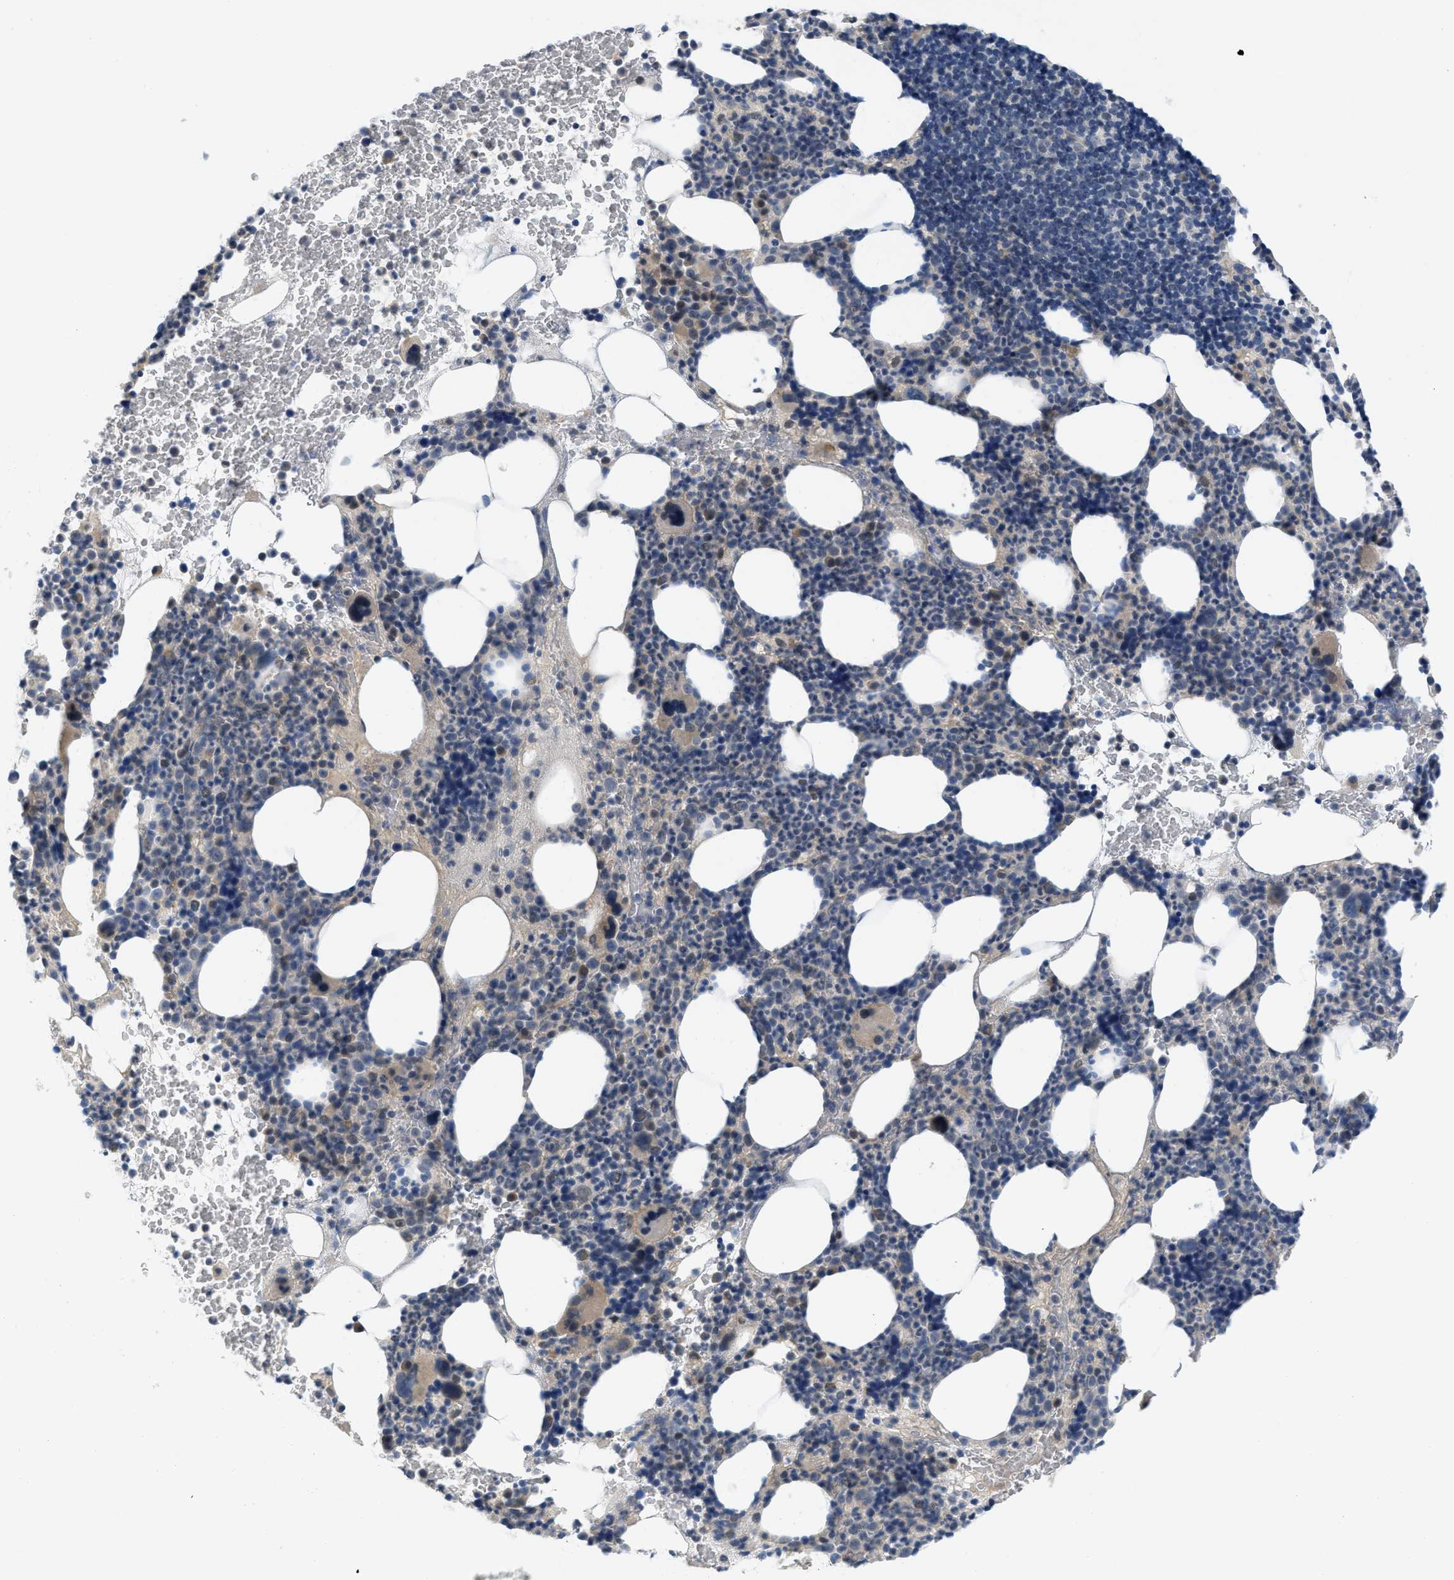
{"staining": {"intensity": "moderate", "quantity": "<25%", "location": "cytoplasmic/membranous"}, "tissue": "bone marrow", "cell_type": "Hematopoietic cells", "image_type": "normal", "snomed": [{"axis": "morphology", "description": "Normal tissue, NOS"}, {"axis": "morphology", "description": "Inflammation, NOS"}, {"axis": "topography", "description": "Bone marrow"}], "caption": "The immunohistochemical stain highlights moderate cytoplasmic/membranous expression in hematopoietic cells of unremarkable bone marrow. (Brightfield microscopy of DAB IHC at high magnification).", "gene": "TNFAIP1", "patient": {"sex": "male", "age": 73}}